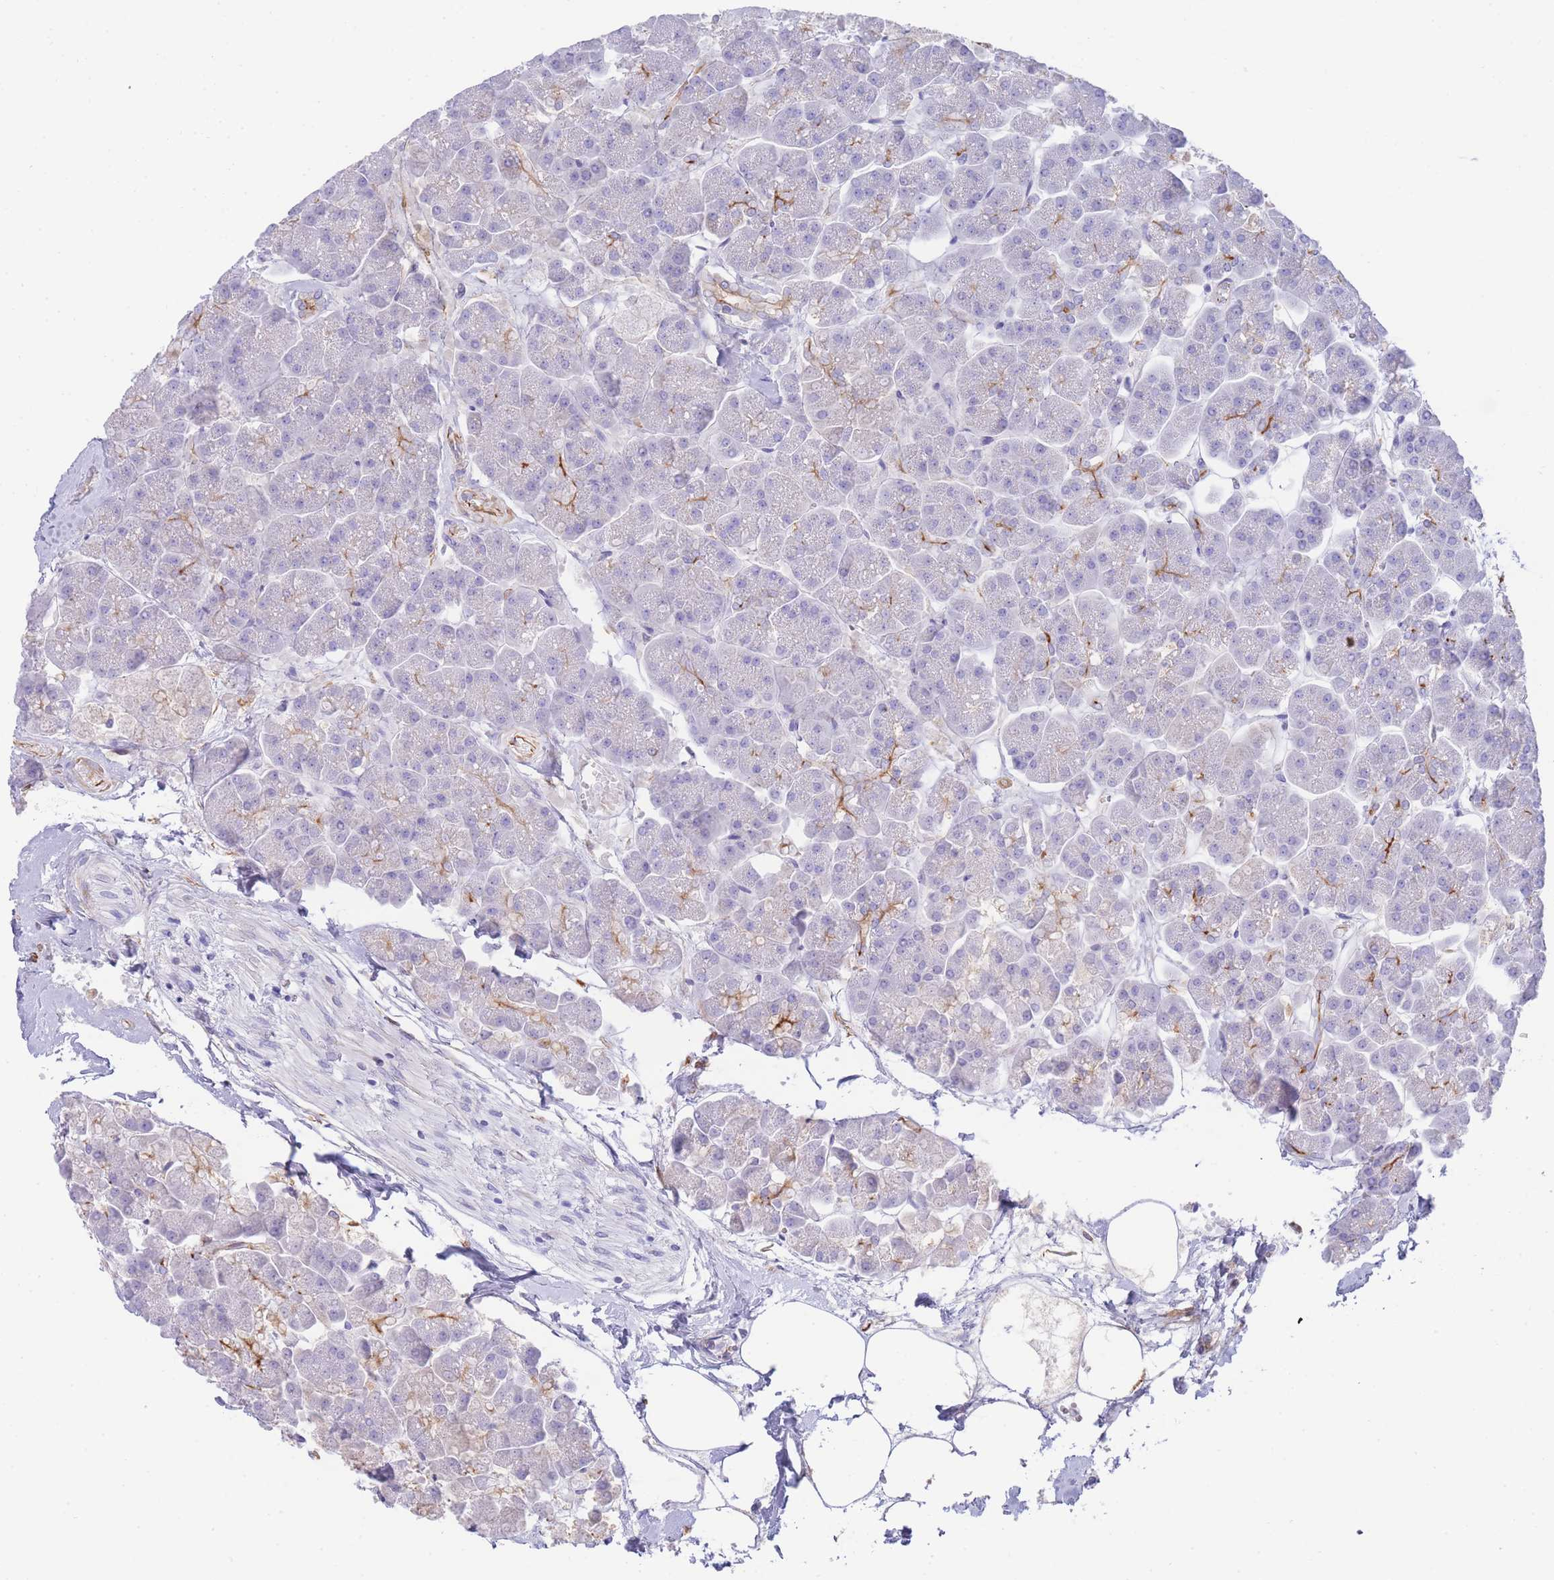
{"staining": {"intensity": "negative", "quantity": "none", "location": "none"}, "tissue": "pancreas", "cell_type": "Exocrine glandular cells", "image_type": "normal", "snomed": [{"axis": "morphology", "description": "Normal tissue, NOS"}, {"axis": "topography", "description": "Pancreas"}, {"axis": "topography", "description": "Peripheral nerve tissue"}], "caption": "Exocrine glandular cells are negative for protein expression in unremarkable human pancreas. (Brightfield microscopy of DAB (3,3'-diaminobenzidine) IHC at high magnification).", "gene": "LRRC37A2", "patient": {"sex": "male", "age": 54}}